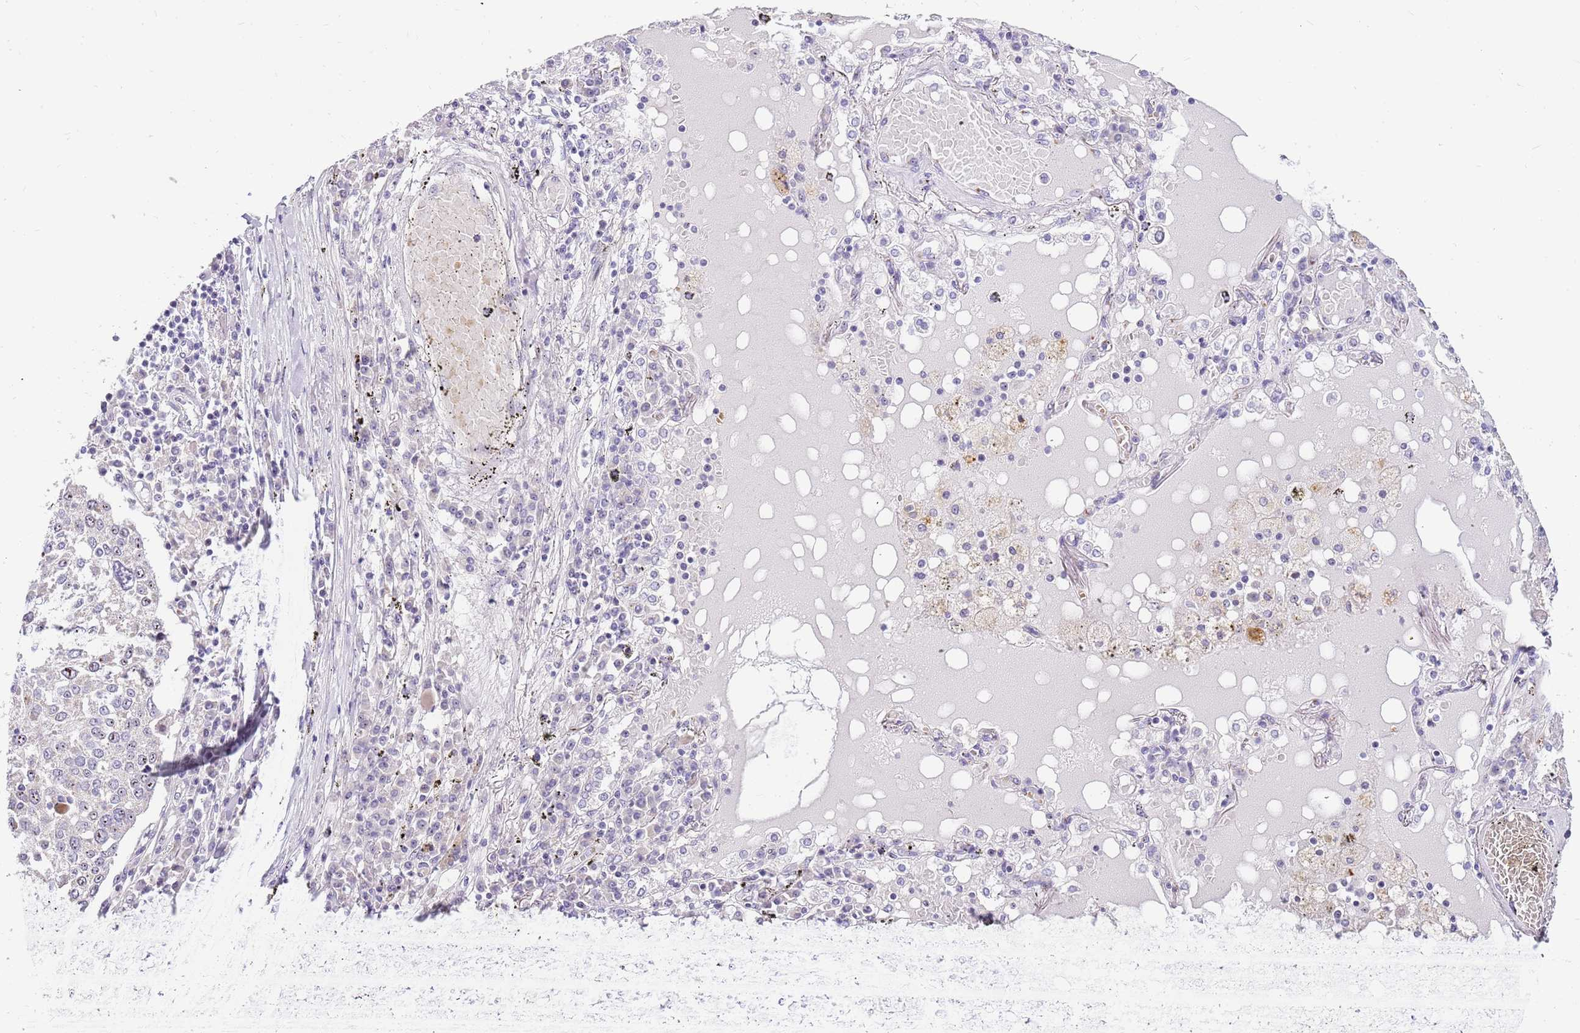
{"staining": {"intensity": "moderate", "quantity": "<25%", "location": "nuclear"}, "tissue": "lung cancer", "cell_type": "Tumor cells", "image_type": "cancer", "snomed": [{"axis": "morphology", "description": "Squamous cell carcinoma, NOS"}, {"axis": "topography", "description": "Lung"}], "caption": "An IHC micrograph of neoplastic tissue is shown. Protein staining in brown highlights moderate nuclear positivity in lung cancer (squamous cell carcinoma) within tumor cells. (Stains: DAB (3,3'-diaminobenzidine) in brown, nuclei in blue, Microscopy: brightfield microscopy at high magnification).", "gene": "DNAJA3", "patient": {"sex": "male", "age": 65}}